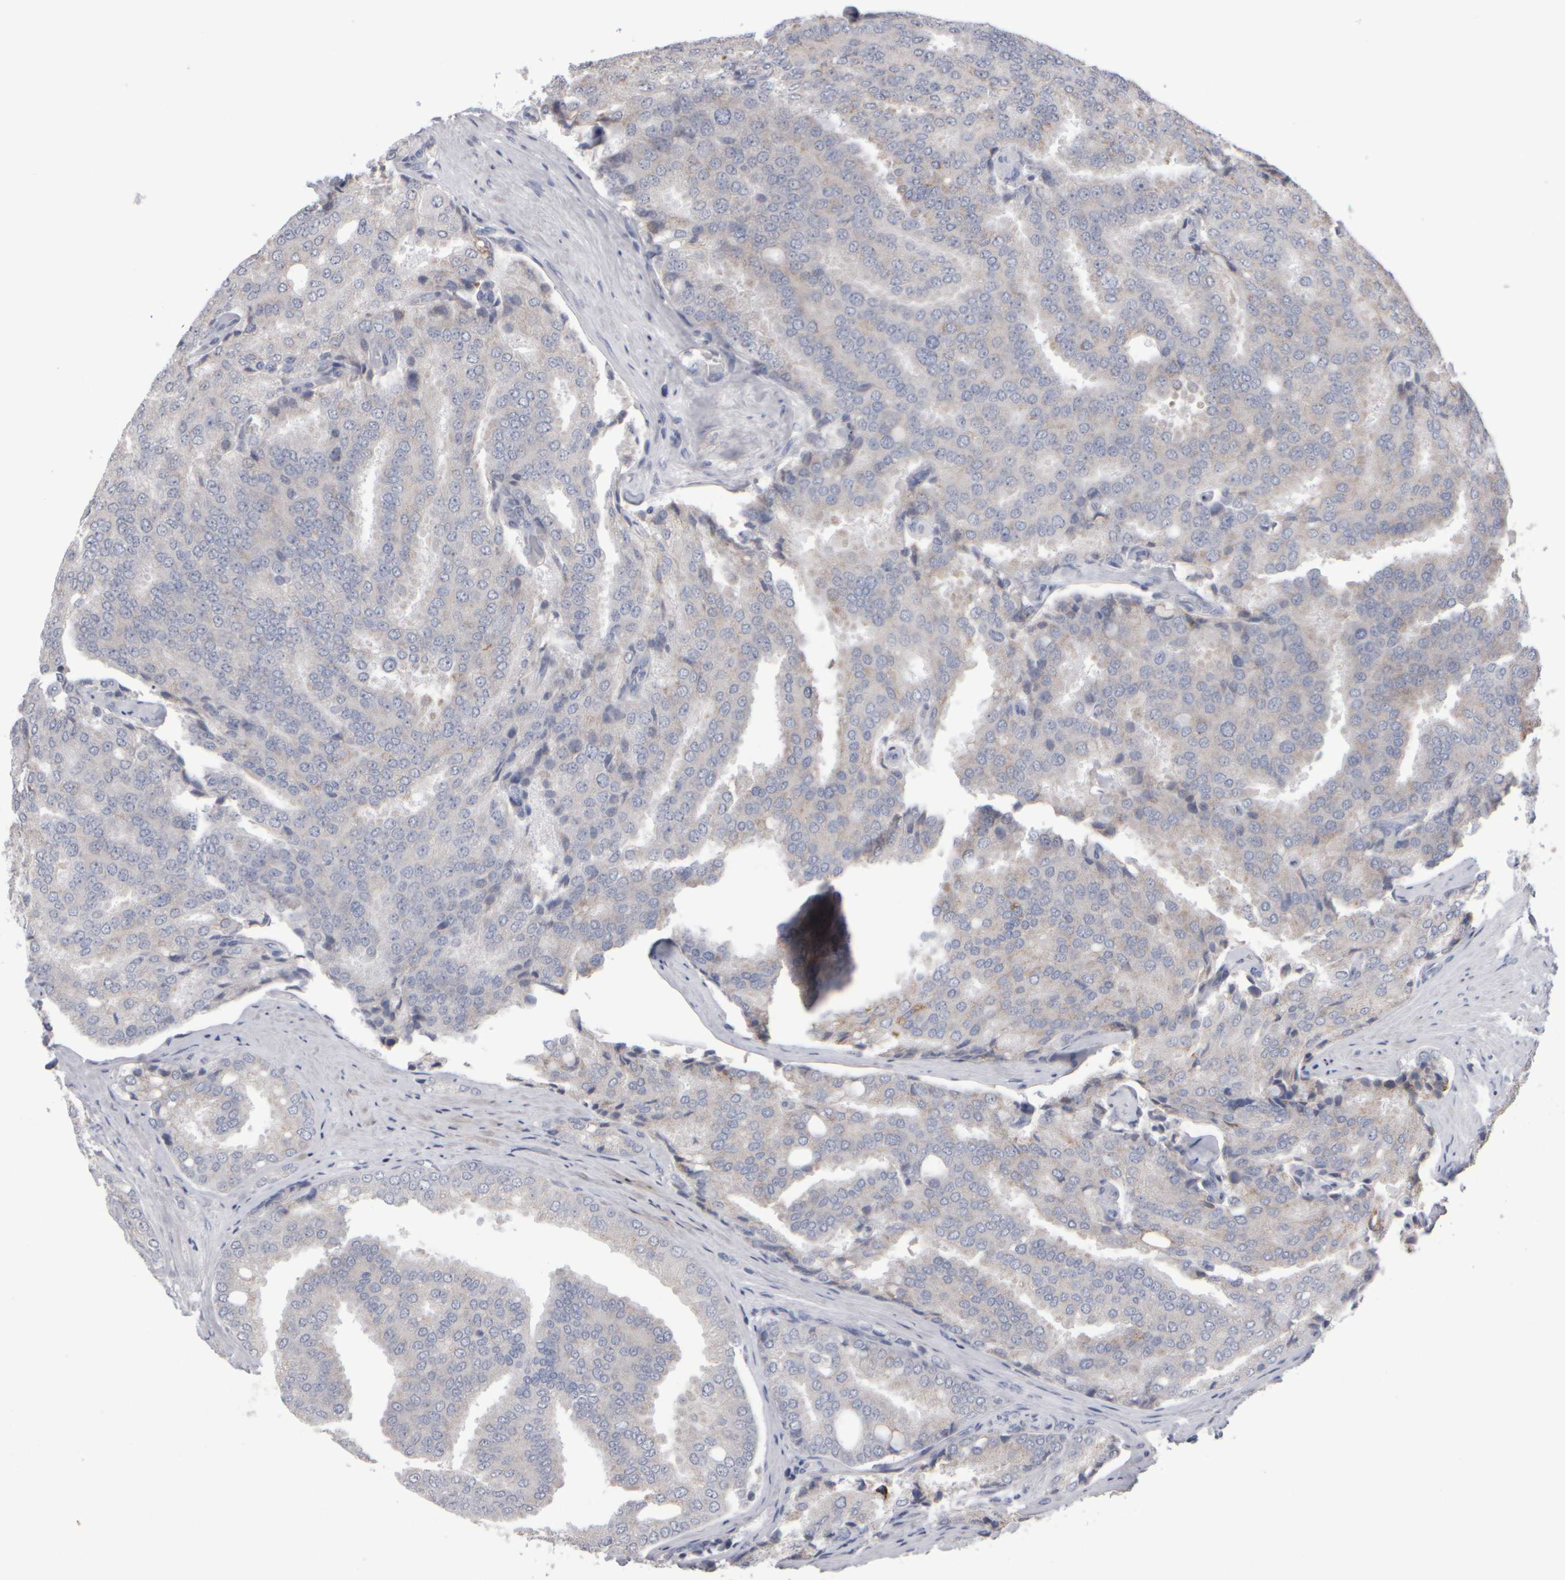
{"staining": {"intensity": "moderate", "quantity": "<25%", "location": "cytoplasmic/membranous"}, "tissue": "prostate cancer", "cell_type": "Tumor cells", "image_type": "cancer", "snomed": [{"axis": "morphology", "description": "Adenocarcinoma, High grade"}, {"axis": "topography", "description": "Prostate"}], "caption": "IHC (DAB (3,3'-diaminobenzidine)) staining of human prostate cancer (high-grade adenocarcinoma) shows moderate cytoplasmic/membranous protein staining in approximately <25% of tumor cells. (DAB (3,3'-diaminobenzidine) IHC with brightfield microscopy, high magnification).", "gene": "EPHX2", "patient": {"sex": "male", "age": 50}}